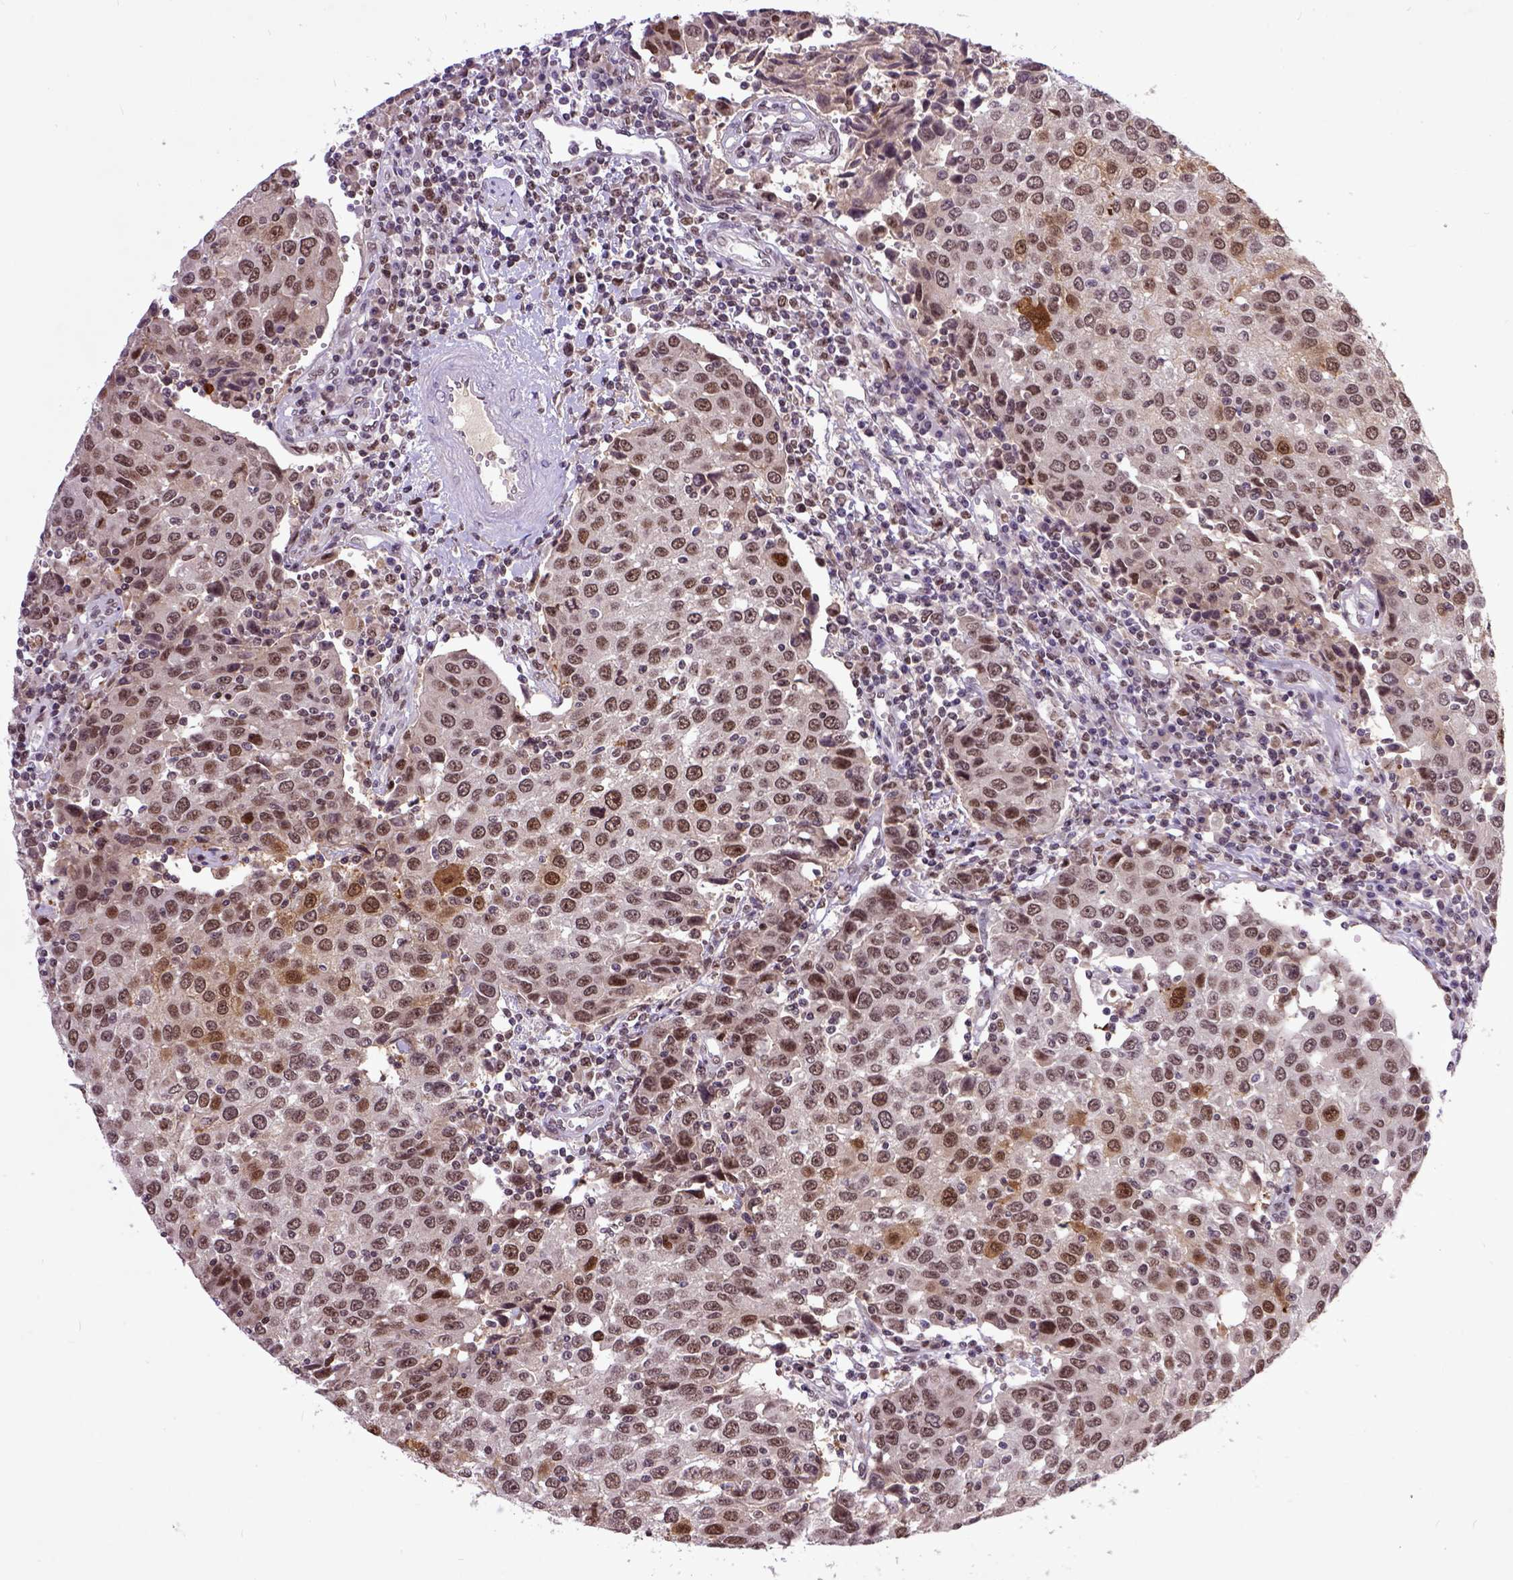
{"staining": {"intensity": "moderate", "quantity": ">75%", "location": "nuclear"}, "tissue": "urothelial cancer", "cell_type": "Tumor cells", "image_type": "cancer", "snomed": [{"axis": "morphology", "description": "Urothelial carcinoma, High grade"}, {"axis": "topography", "description": "Urinary bladder"}], "caption": "Immunohistochemical staining of urothelial cancer demonstrates medium levels of moderate nuclear expression in approximately >75% of tumor cells. The staining was performed using DAB (3,3'-diaminobenzidine), with brown indicating positive protein expression. Nuclei are stained blue with hematoxylin.", "gene": "RCC2", "patient": {"sex": "female", "age": 85}}